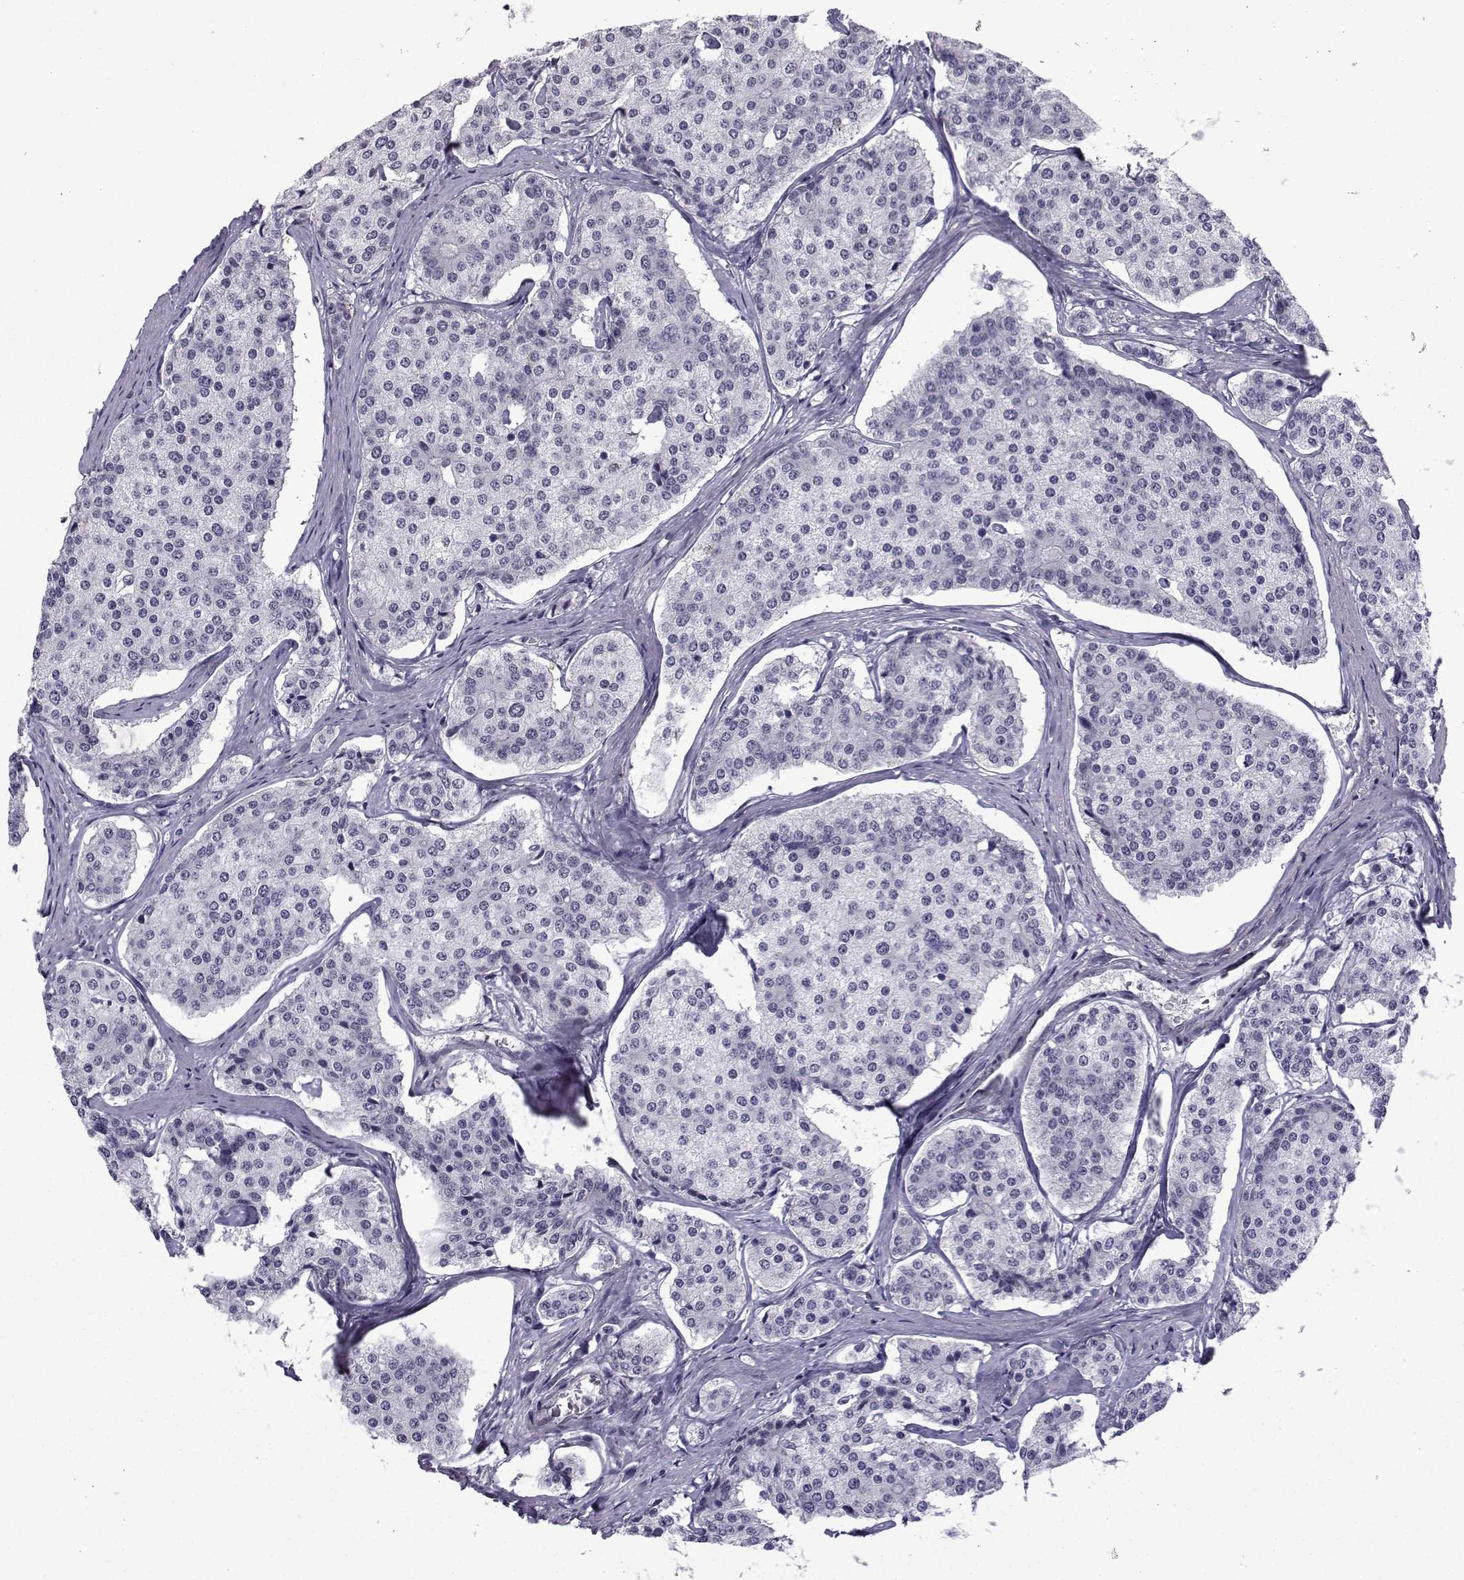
{"staining": {"intensity": "negative", "quantity": "none", "location": "none"}, "tissue": "carcinoid", "cell_type": "Tumor cells", "image_type": "cancer", "snomed": [{"axis": "morphology", "description": "Carcinoid, malignant, NOS"}, {"axis": "topography", "description": "Small intestine"}], "caption": "DAB immunohistochemical staining of carcinoid (malignant) displays no significant staining in tumor cells.", "gene": "RBM24", "patient": {"sex": "female", "age": 65}}